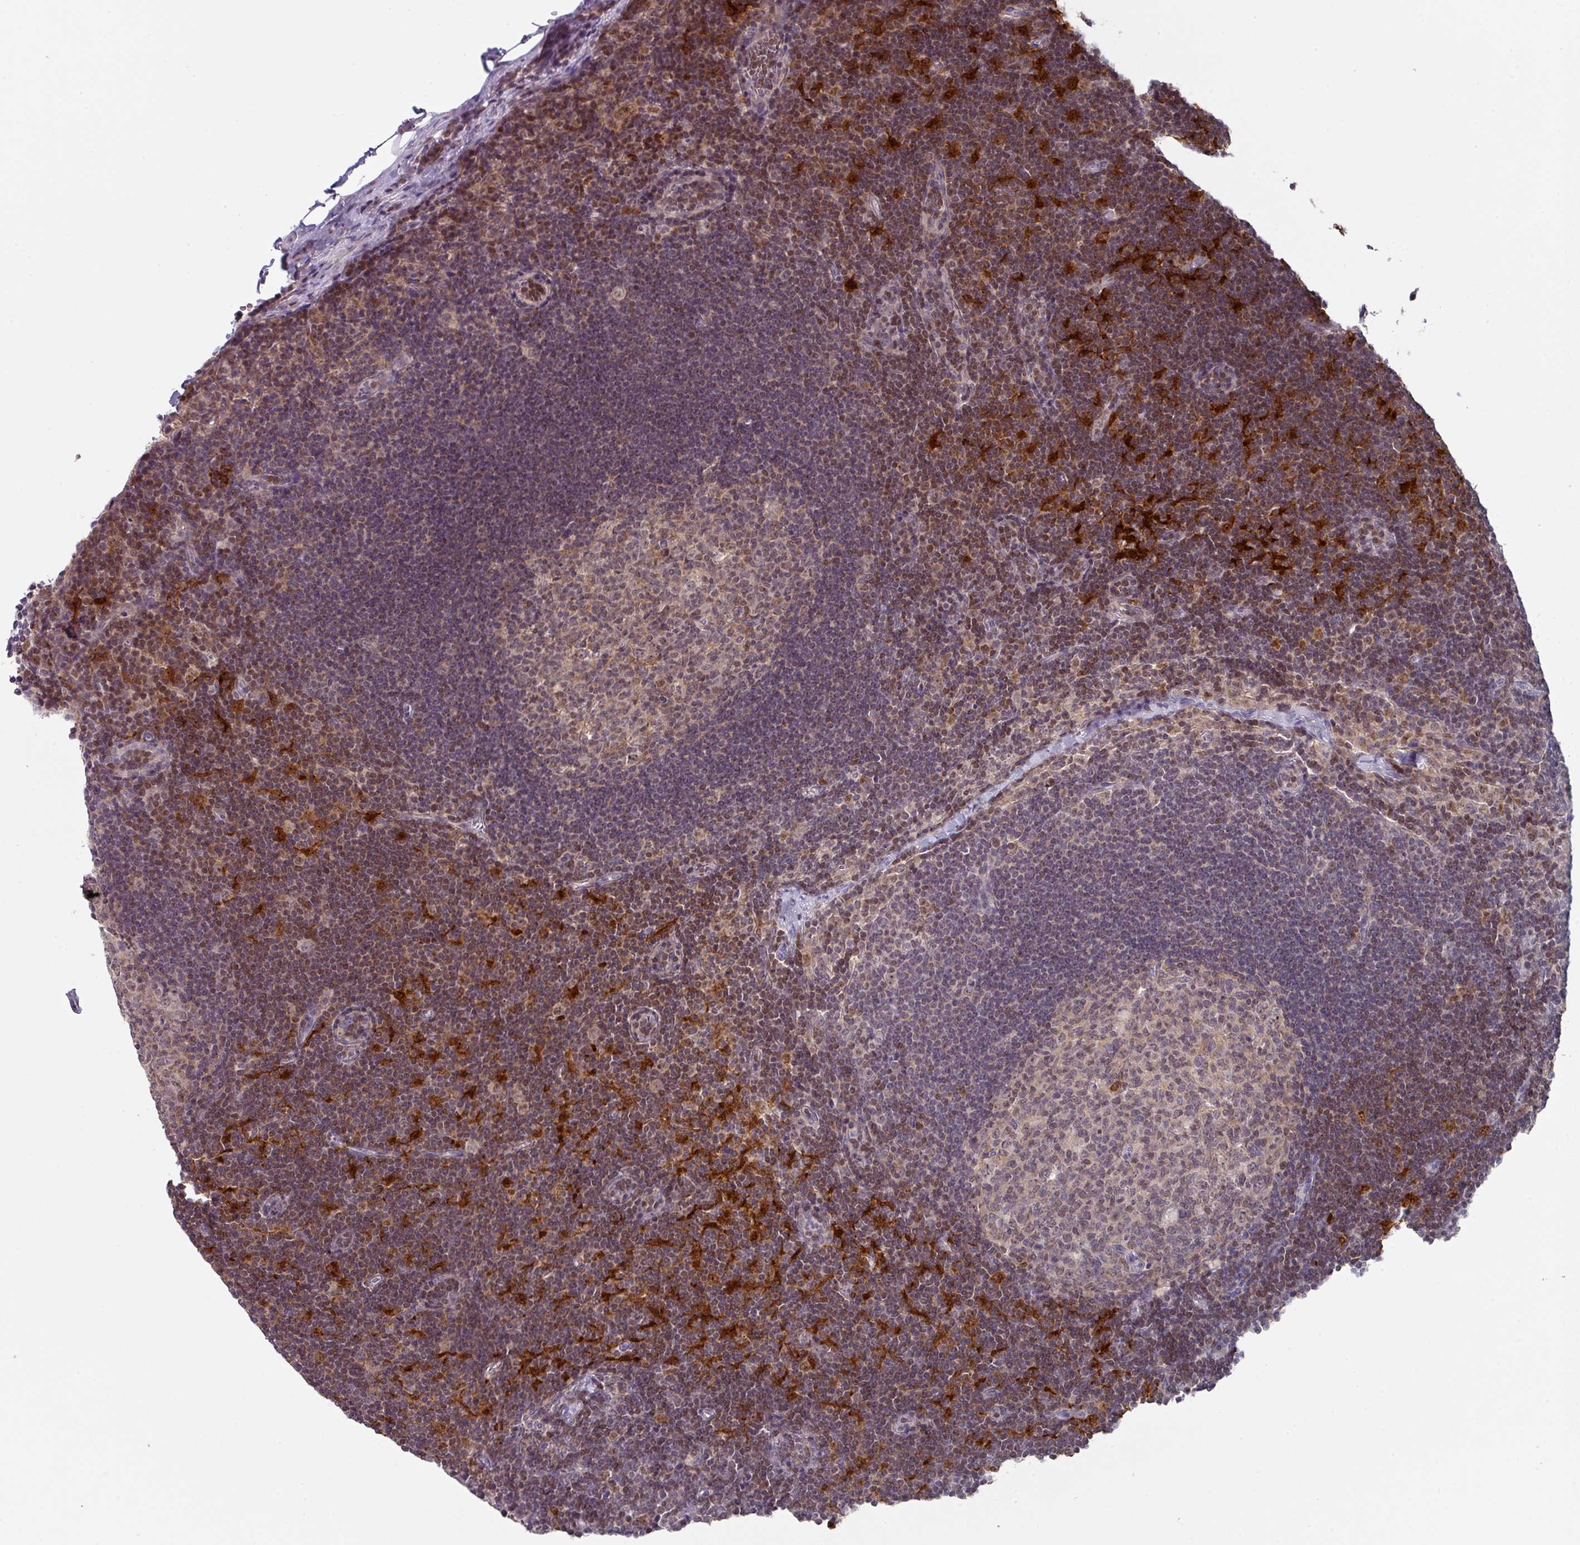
{"staining": {"intensity": "weak", "quantity": "25%-75%", "location": "nuclear"}, "tissue": "lymph node", "cell_type": "Germinal center cells", "image_type": "normal", "snomed": [{"axis": "morphology", "description": "Normal tissue, NOS"}, {"axis": "topography", "description": "Lymph node"}], "caption": "Immunohistochemistry of normal human lymph node demonstrates low levels of weak nuclear positivity in approximately 25%-75% of germinal center cells. (DAB (3,3'-diaminobenzidine) = brown stain, brightfield microscopy at high magnification).", "gene": "DCAF12L1", "patient": {"sex": "female", "age": 29}}